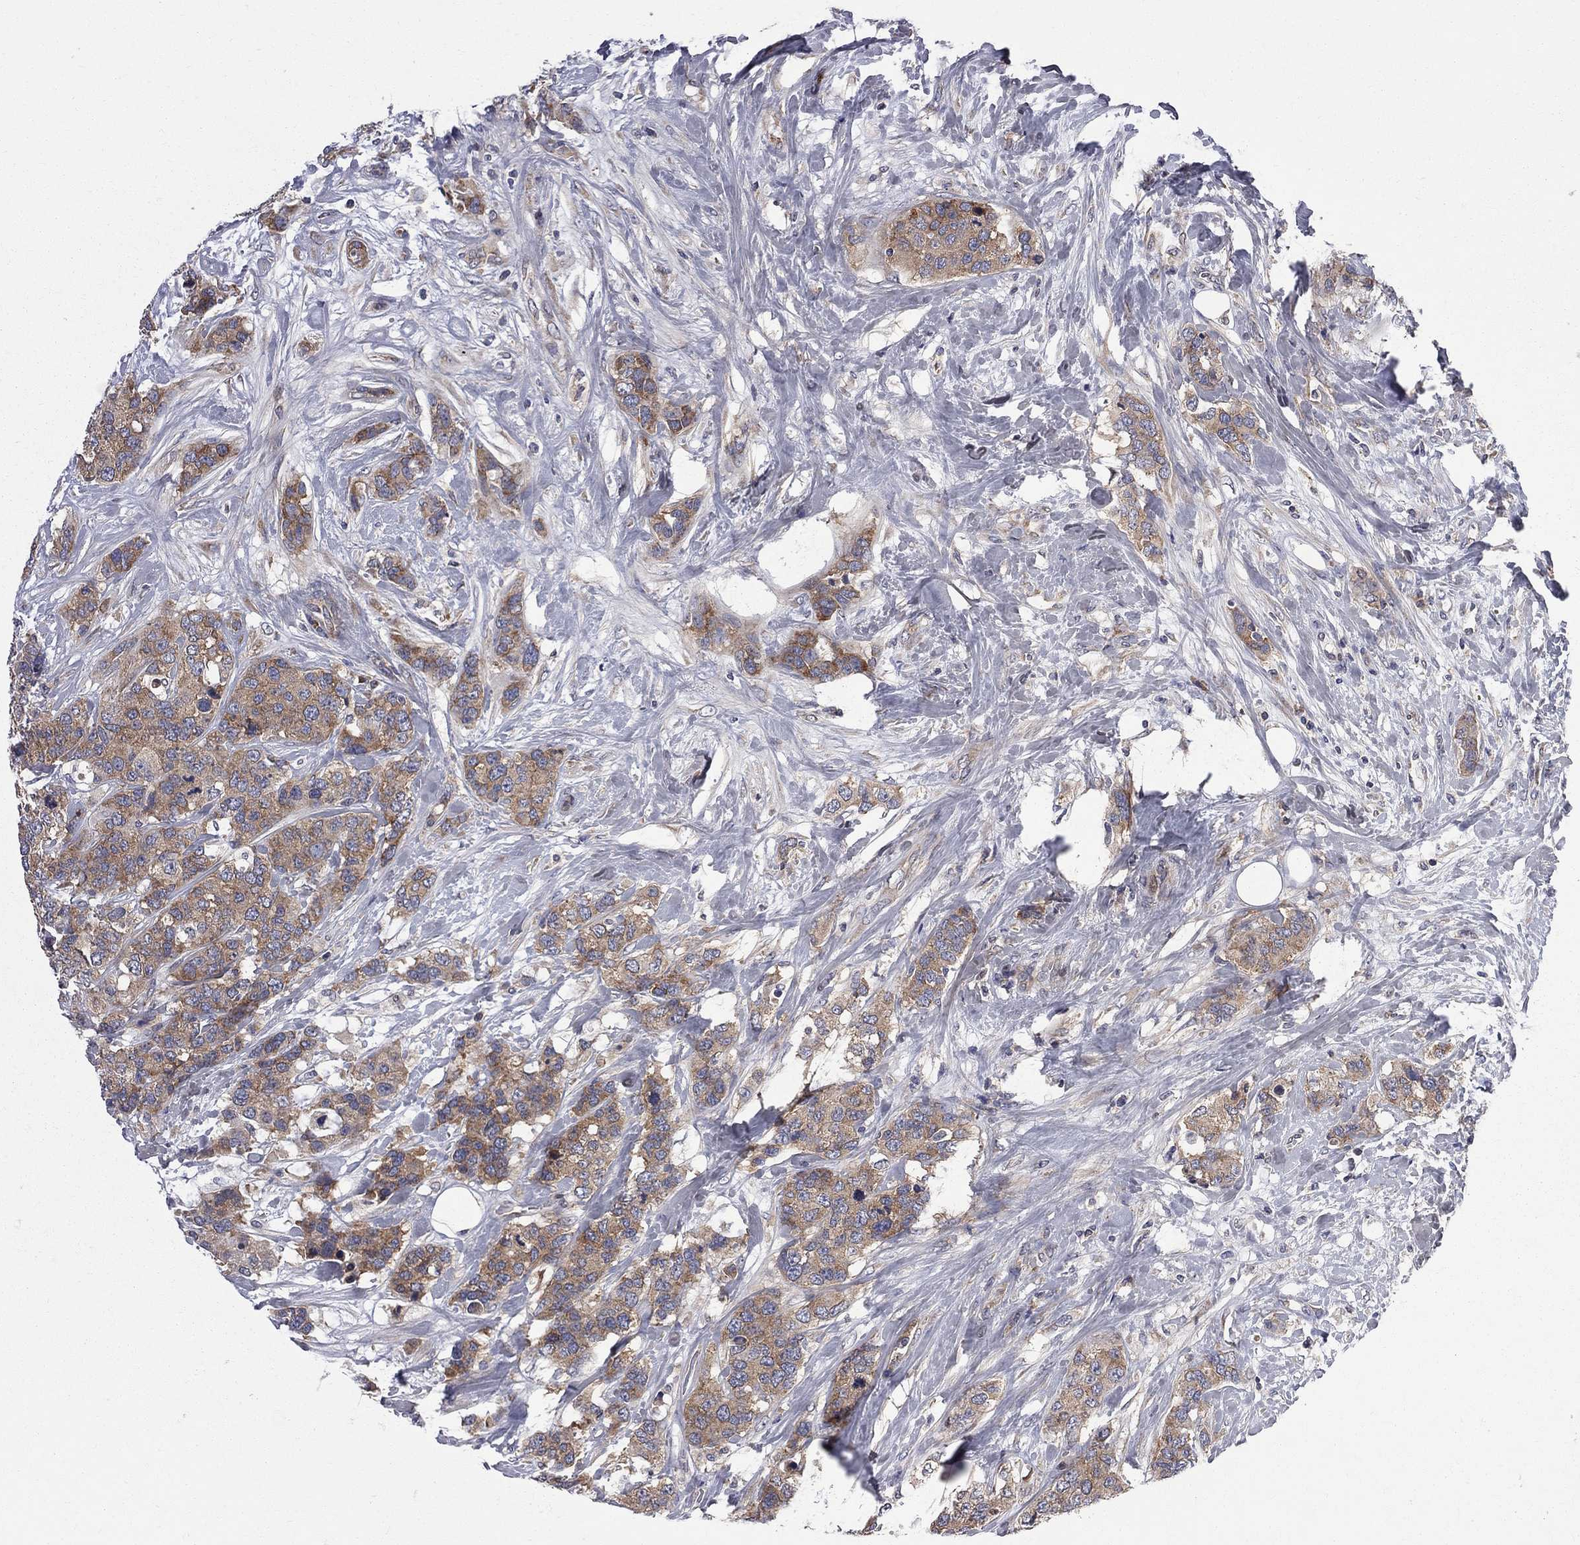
{"staining": {"intensity": "moderate", "quantity": ">75%", "location": "cytoplasmic/membranous"}, "tissue": "breast cancer", "cell_type": "Tumor cells", "image_type": "cancer", "snomed": [{"axis": "morphology", "description": "Lobular carcinoma"}, {"axis": "topography", "description": "Breast"}], "caption": "Brown immunohistochemical staining in human breast lobular carcinoma displays moderate cytoplasmic/membranous expression in approximately >75% of tumor cells. (brown staining indicates protein expression, while blue staining denotes nuclei).", "gene": "CNOT11", "patient": {"sex": "female", "age": 59}}